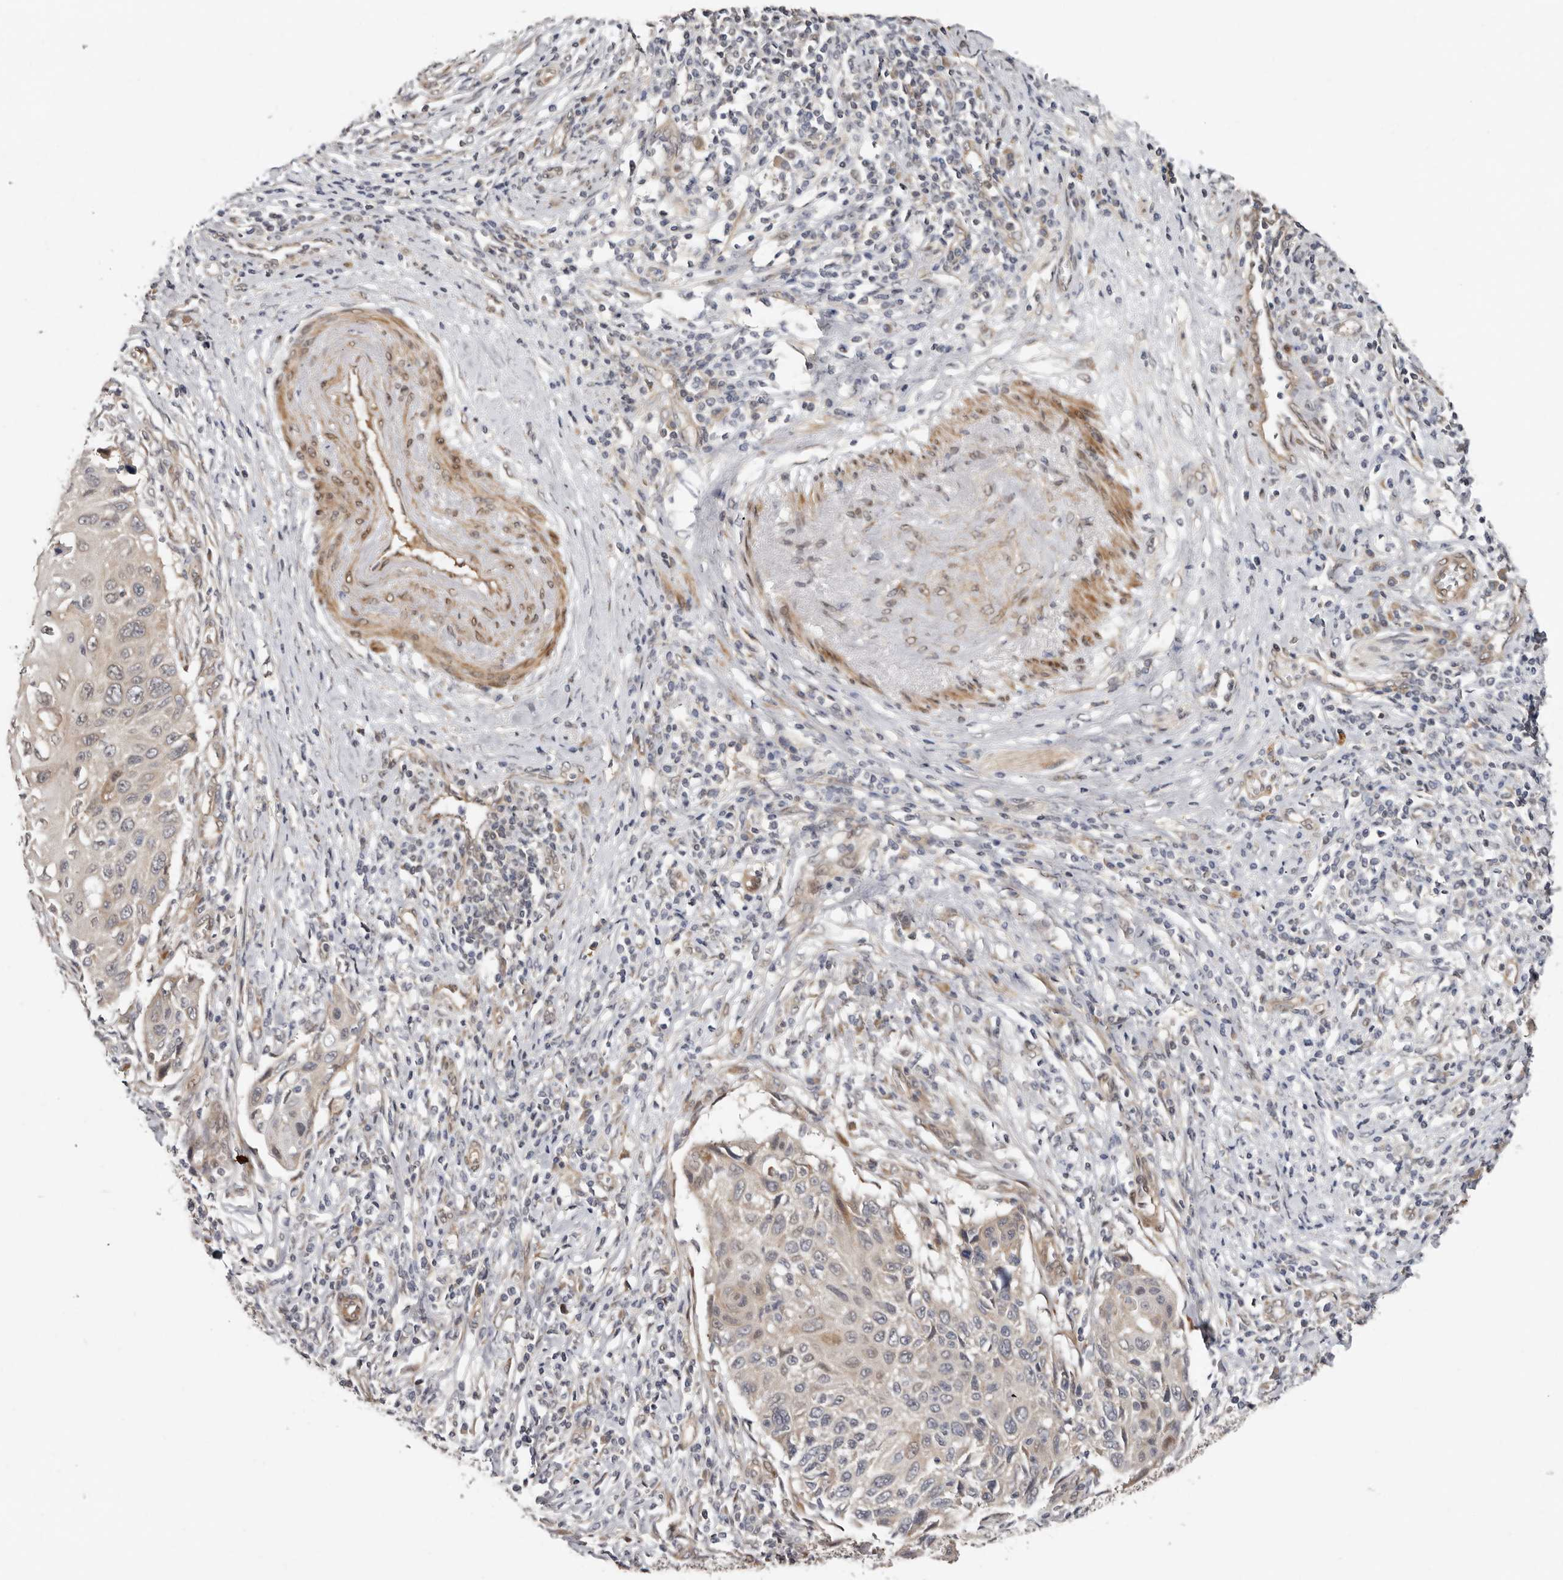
{"staining": {"intensity": "negative", "quantity": "none", "location": "none"}, "tissue": "cervical cancer", "cell_type": "Tumor cells", "image_type": "cancer", "snomed": [{"axis": "morphology", "description": "Squamous cell carcinoma, NOS"}, {"axis": "topography", "description": "Cervix"}], "caption": "Squamous cell carcinoma (cervical) stained for a protein using immunohistochemistry (IHC) displays no positivity tumor cells.", "gene": "SBDS", "patient": {"sex": "female", "age": 70}}